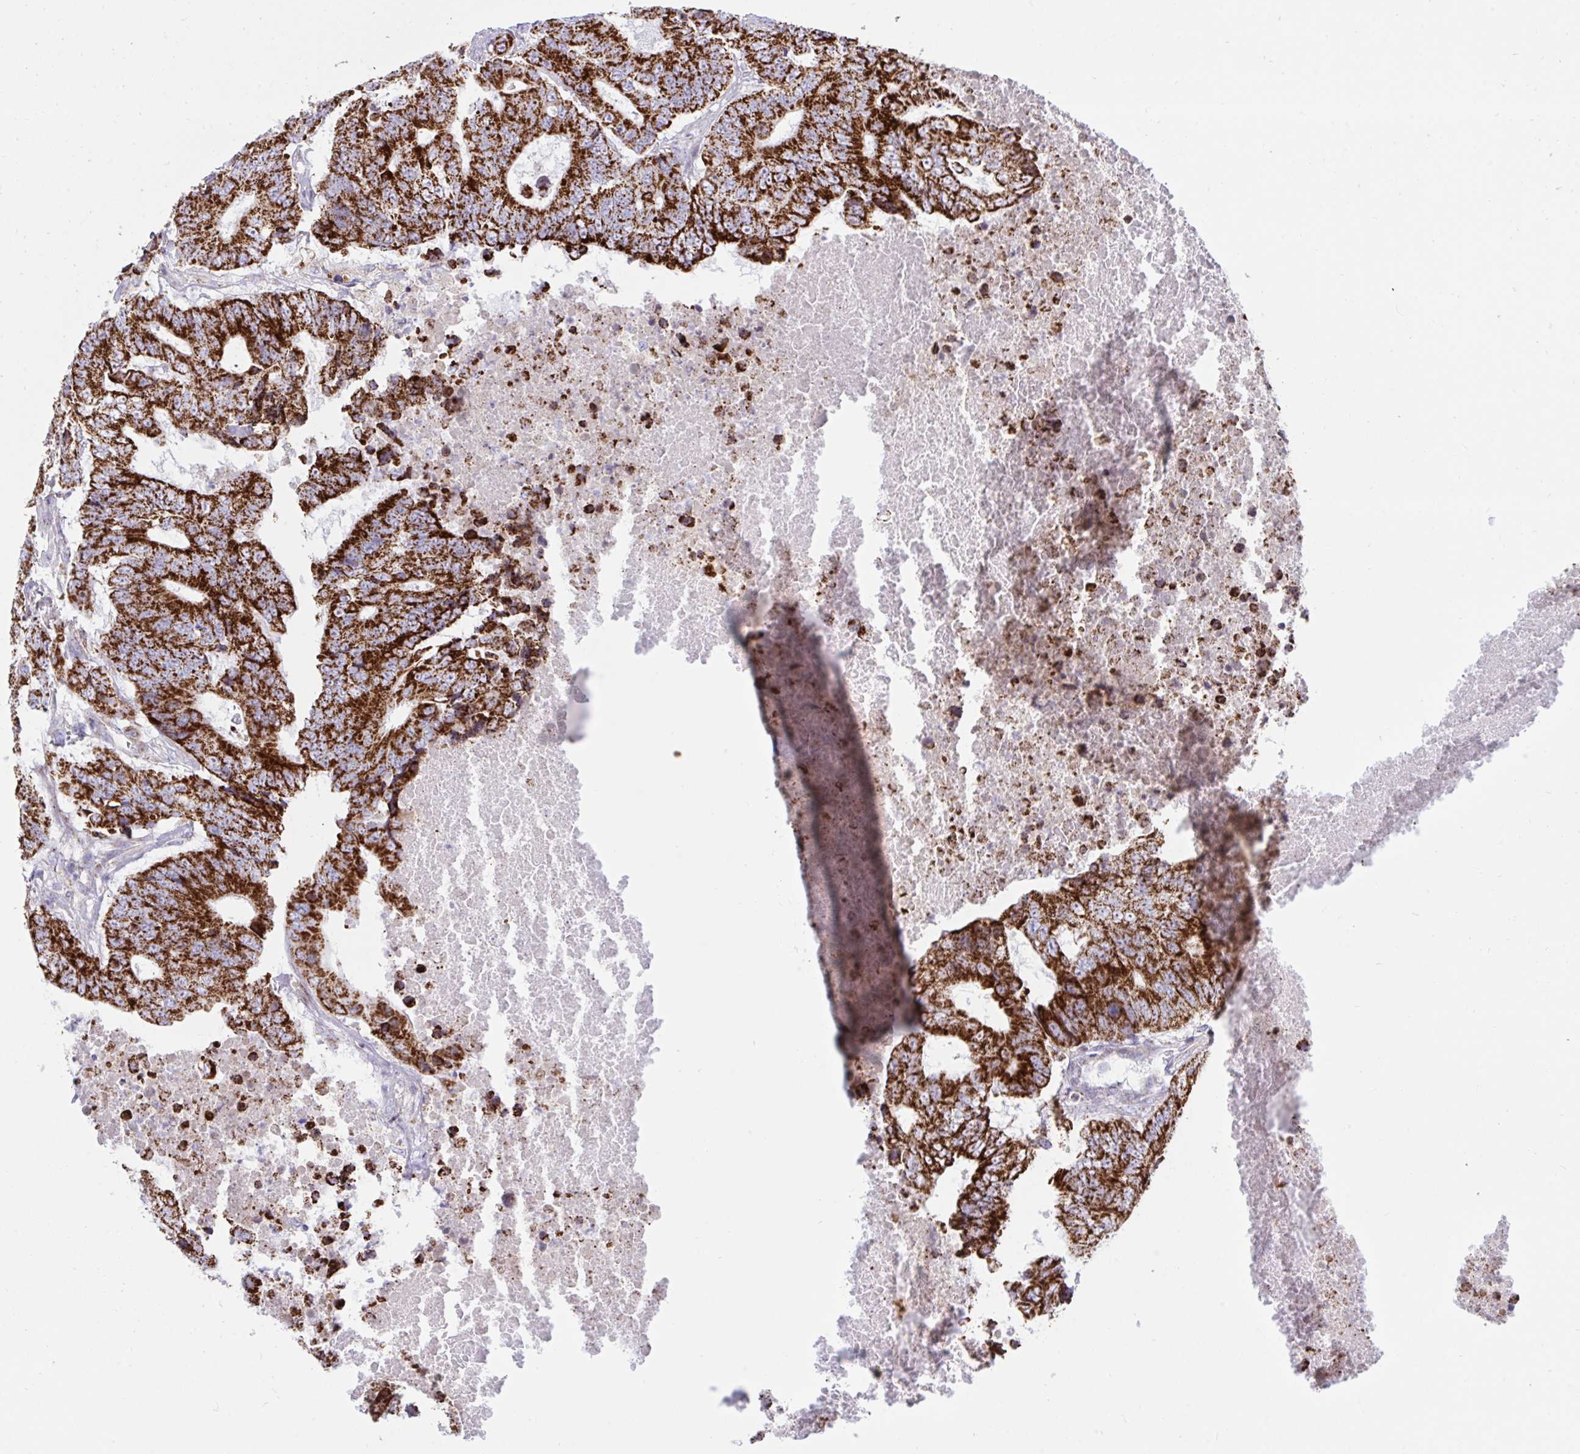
{"staining": {"intensity": "strong", "quantity": ">75%", "location": "cytoplasmic/membranous"}, "tissue": "colorectal cancer", "cell_type": "Tumor cells", "image_type": "cancer", "snomed": [{"axis": "morphology", "description": "Adenocarcinoma, NOS"}, {"axis": "topography", "description": "Colon"}], "caption": "Protein expression analysis of adenocarcinoma (colorectal) demonstrates strong cytoplasmic/membranous expression in approximately >75% of tumor cells. The protein is stained brown, and the nuclei are stained in blue (DAB IHC with brightfield microscopy, high magnification).", "gene": "HSPE1", "patient": {"sex": "female", "age": 48}}